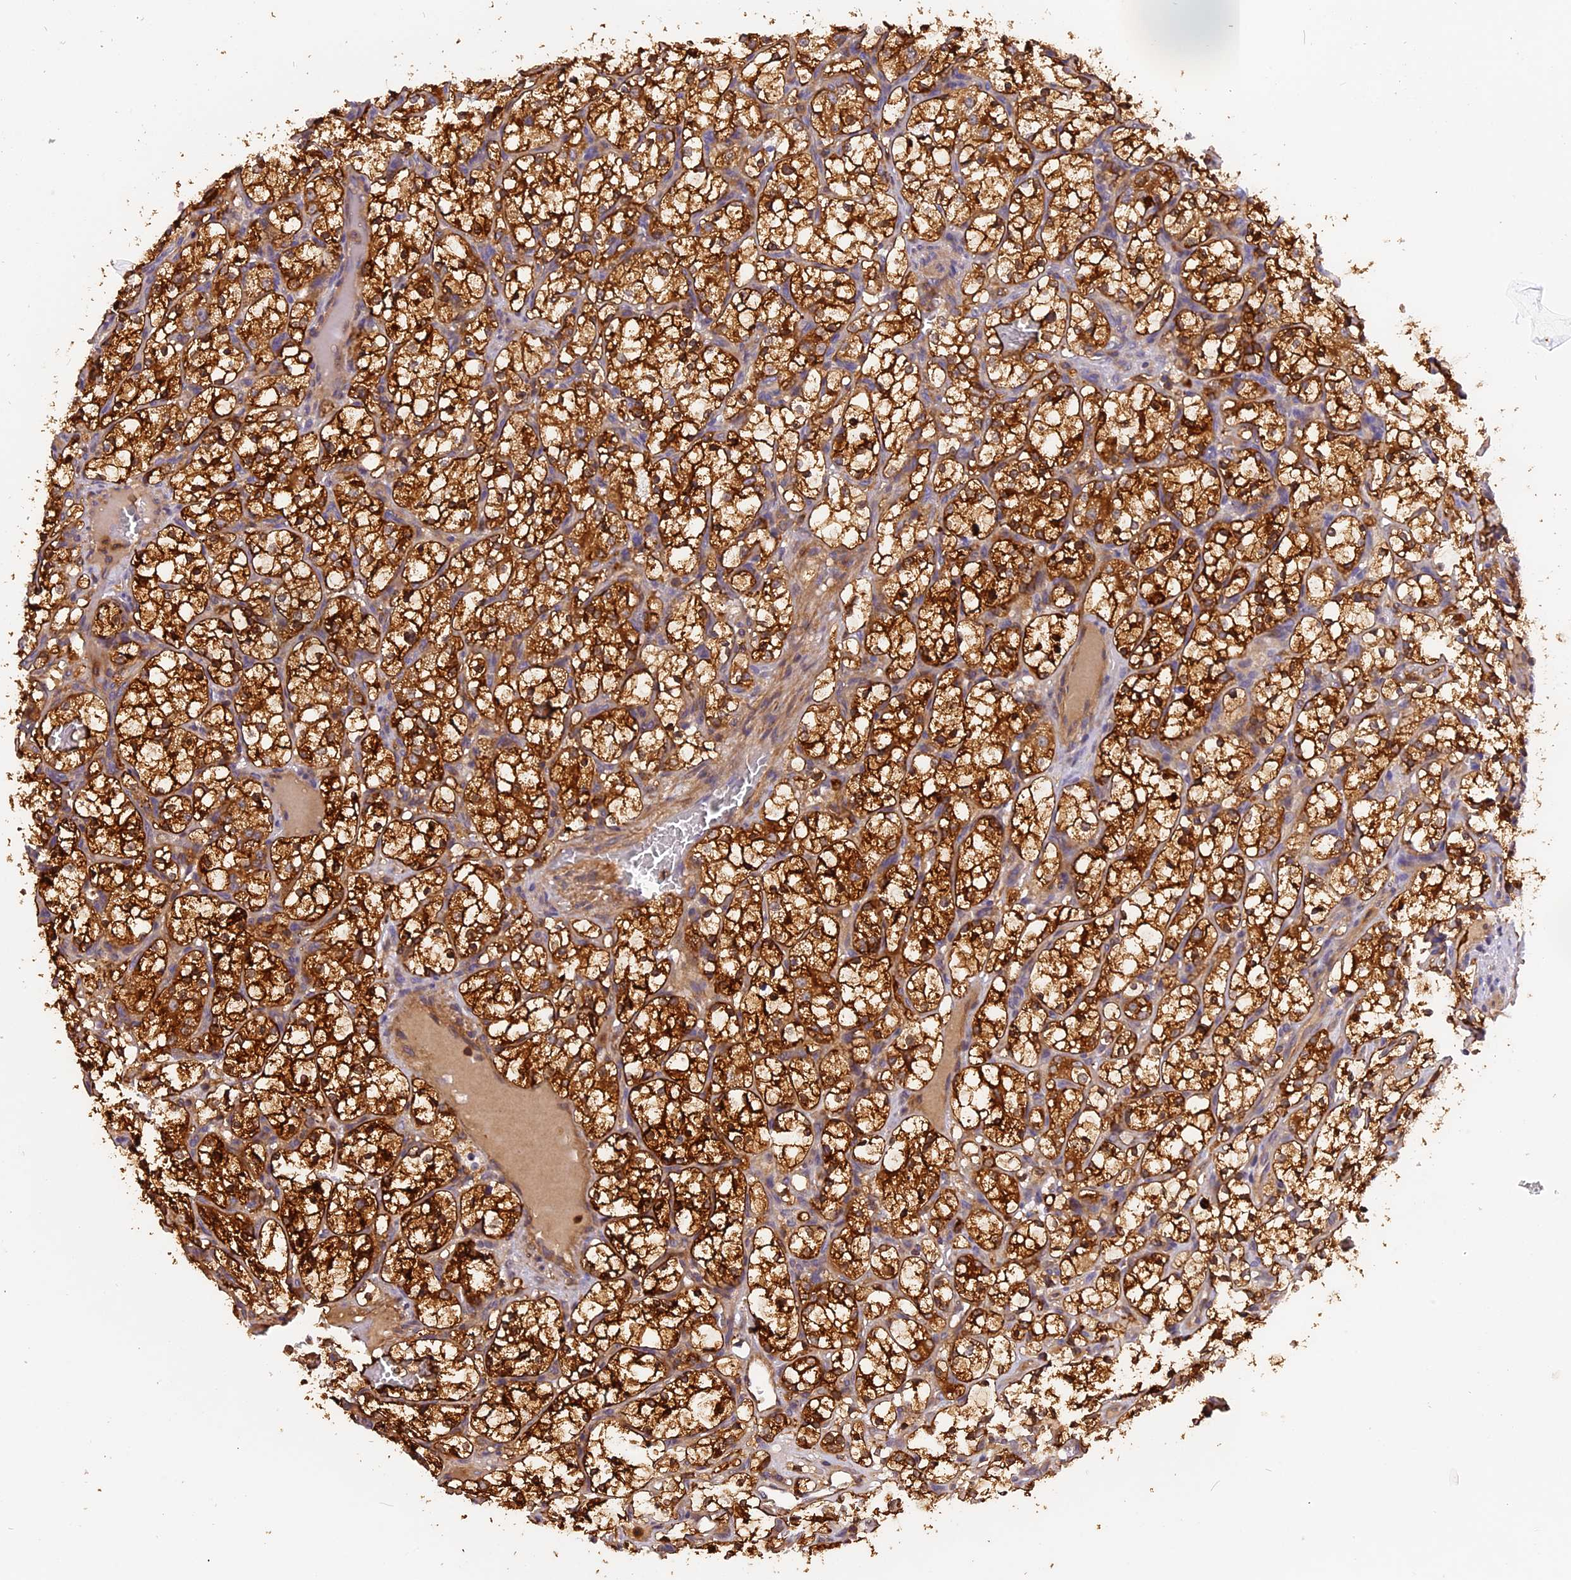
{"staining": {"intensity": "strong", "quantity": ">75%", "location": "cytoplasmic/membranous"}, "tissue": "renal cancer", "cell_type": "Tumor cells", "image_type": "cancer", "snomed": [{"axis": "morphology", "description": "Adenocarcinoma, NOS"}, {"axis": "topography", "description": "Kidney"}], "caption": "Tumor cells exhibit strong cytoplasmic/membranous positivity in approximately >75% of cells in renal adenocarcinoma.", "gene": "STOML1", "patient": {"sex": "female", "age": 69}}